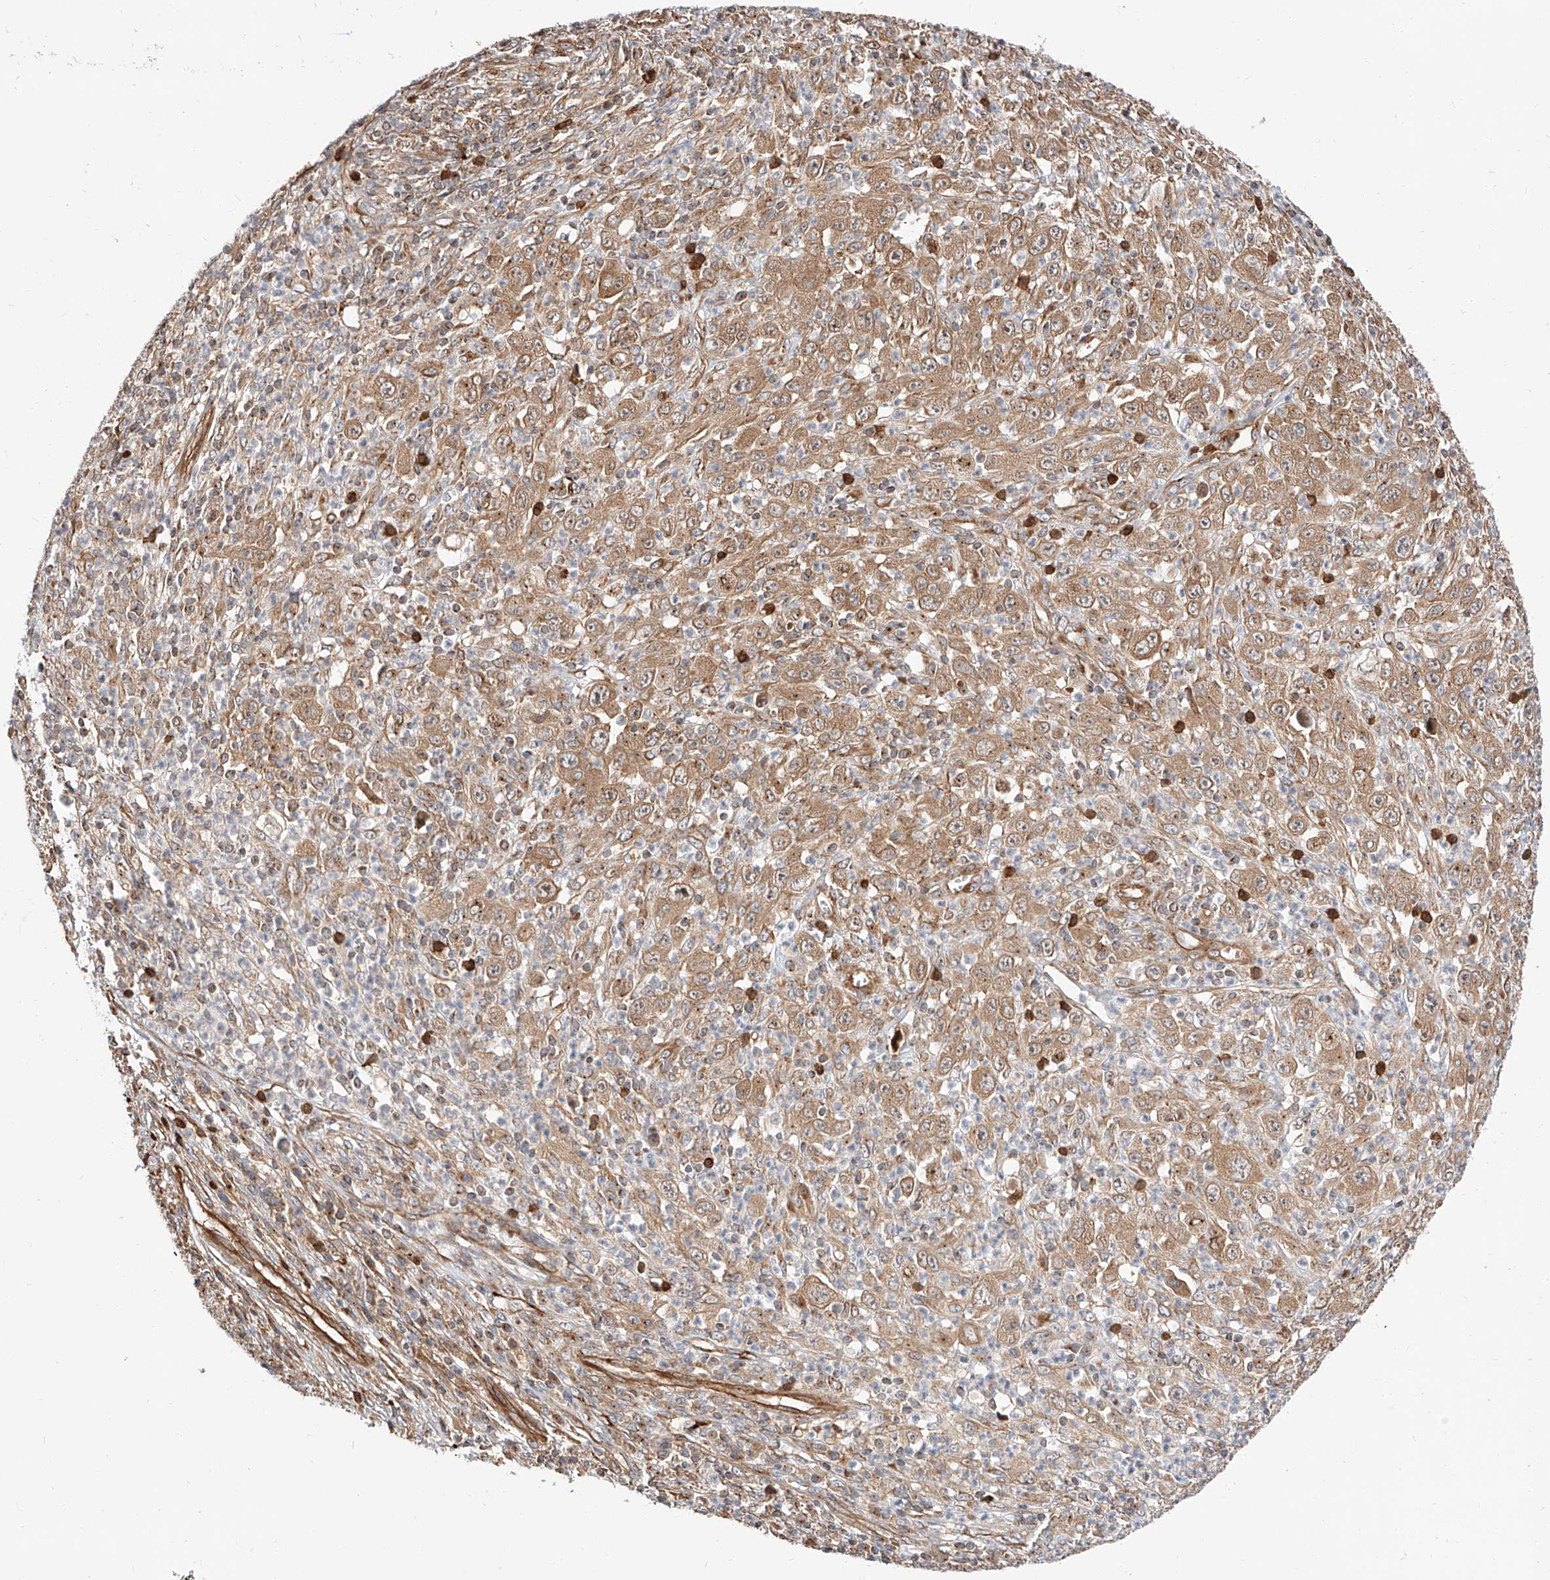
{"staining": {"intensity": "moderate", "quantity": ">75%", "location": "cytoplasmic/membranous"}, "tissue": "melanoma", "cell_type": "Tumor cells", "image_type": "cancer", "snomed": [{"axis": "morphology", "description": "Malignant melanoma, Metastatic site"}, {"axis": "topography", "description": "Skin"}], "caption": "The image shows a brown stain indicating the presence of a protein in the cytoplasmic/membranous of tumor cells in melanoma.", "gene": "ISCA2", "patient": {"sex": "female", "age": 56}}